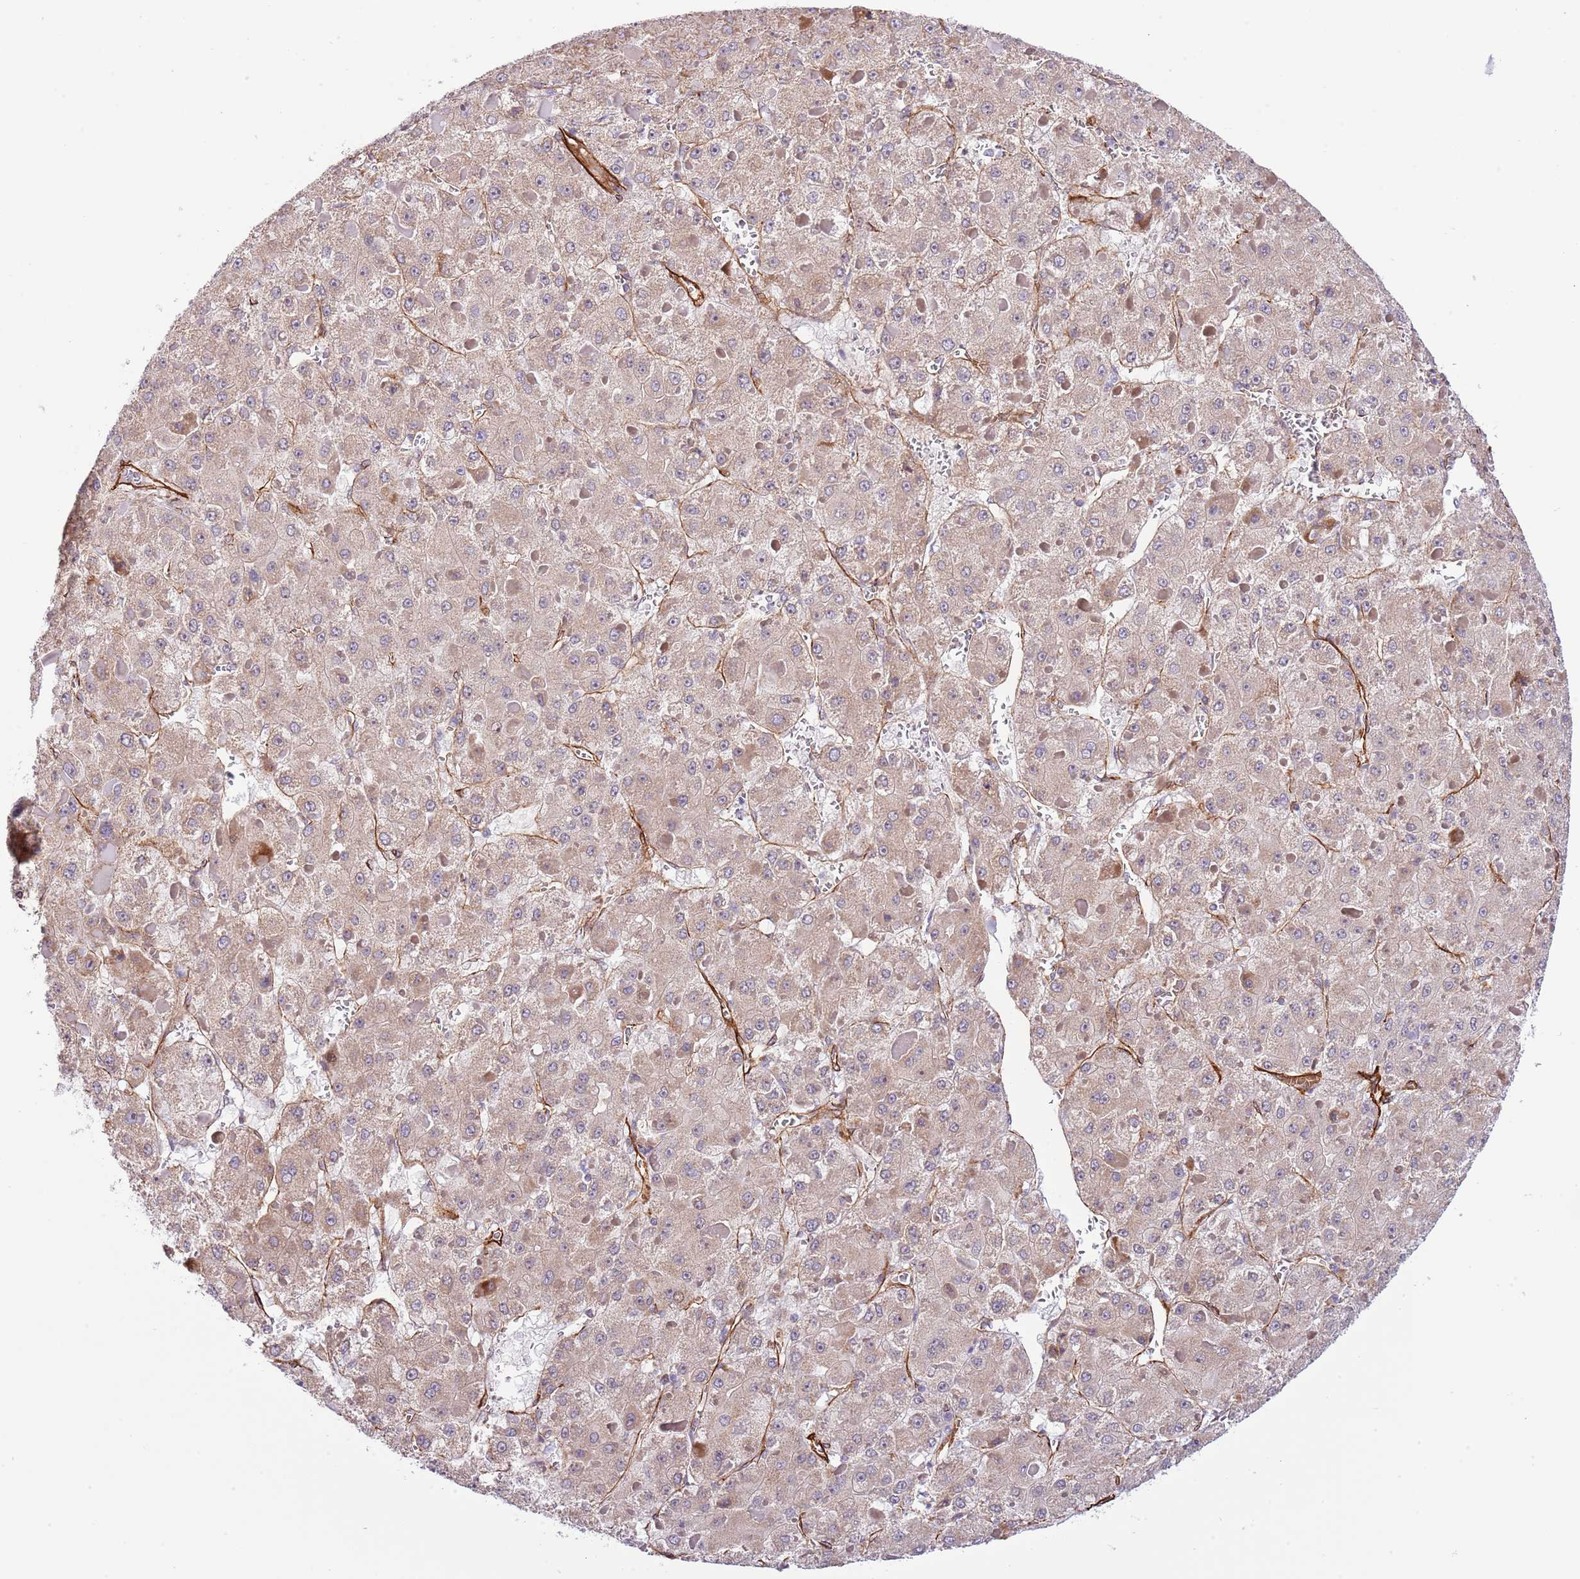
{"staining": {"intensity": "weak", "quantity": ">75%", "location": "cytoplasmic/membranous"}, "tissue": "liver cancer", "cell_type": "Tumor cells", "image_type": "cancer", "snomed": [{"axis": "morphology", "description": "Carcinoma, Hepatocellular, NOS"}, {"axis": "topography", "description": "Liver"}], "caption": "Immunohistochemistry (DAB (3,3'-diaminobenzidine)) staining of liver cancer reveals weak cytoplasmic/membranous protein expression in about >75% of tumor cells.", "gene": "NEK3", "patient": {"sex": "female", "age": 73}}